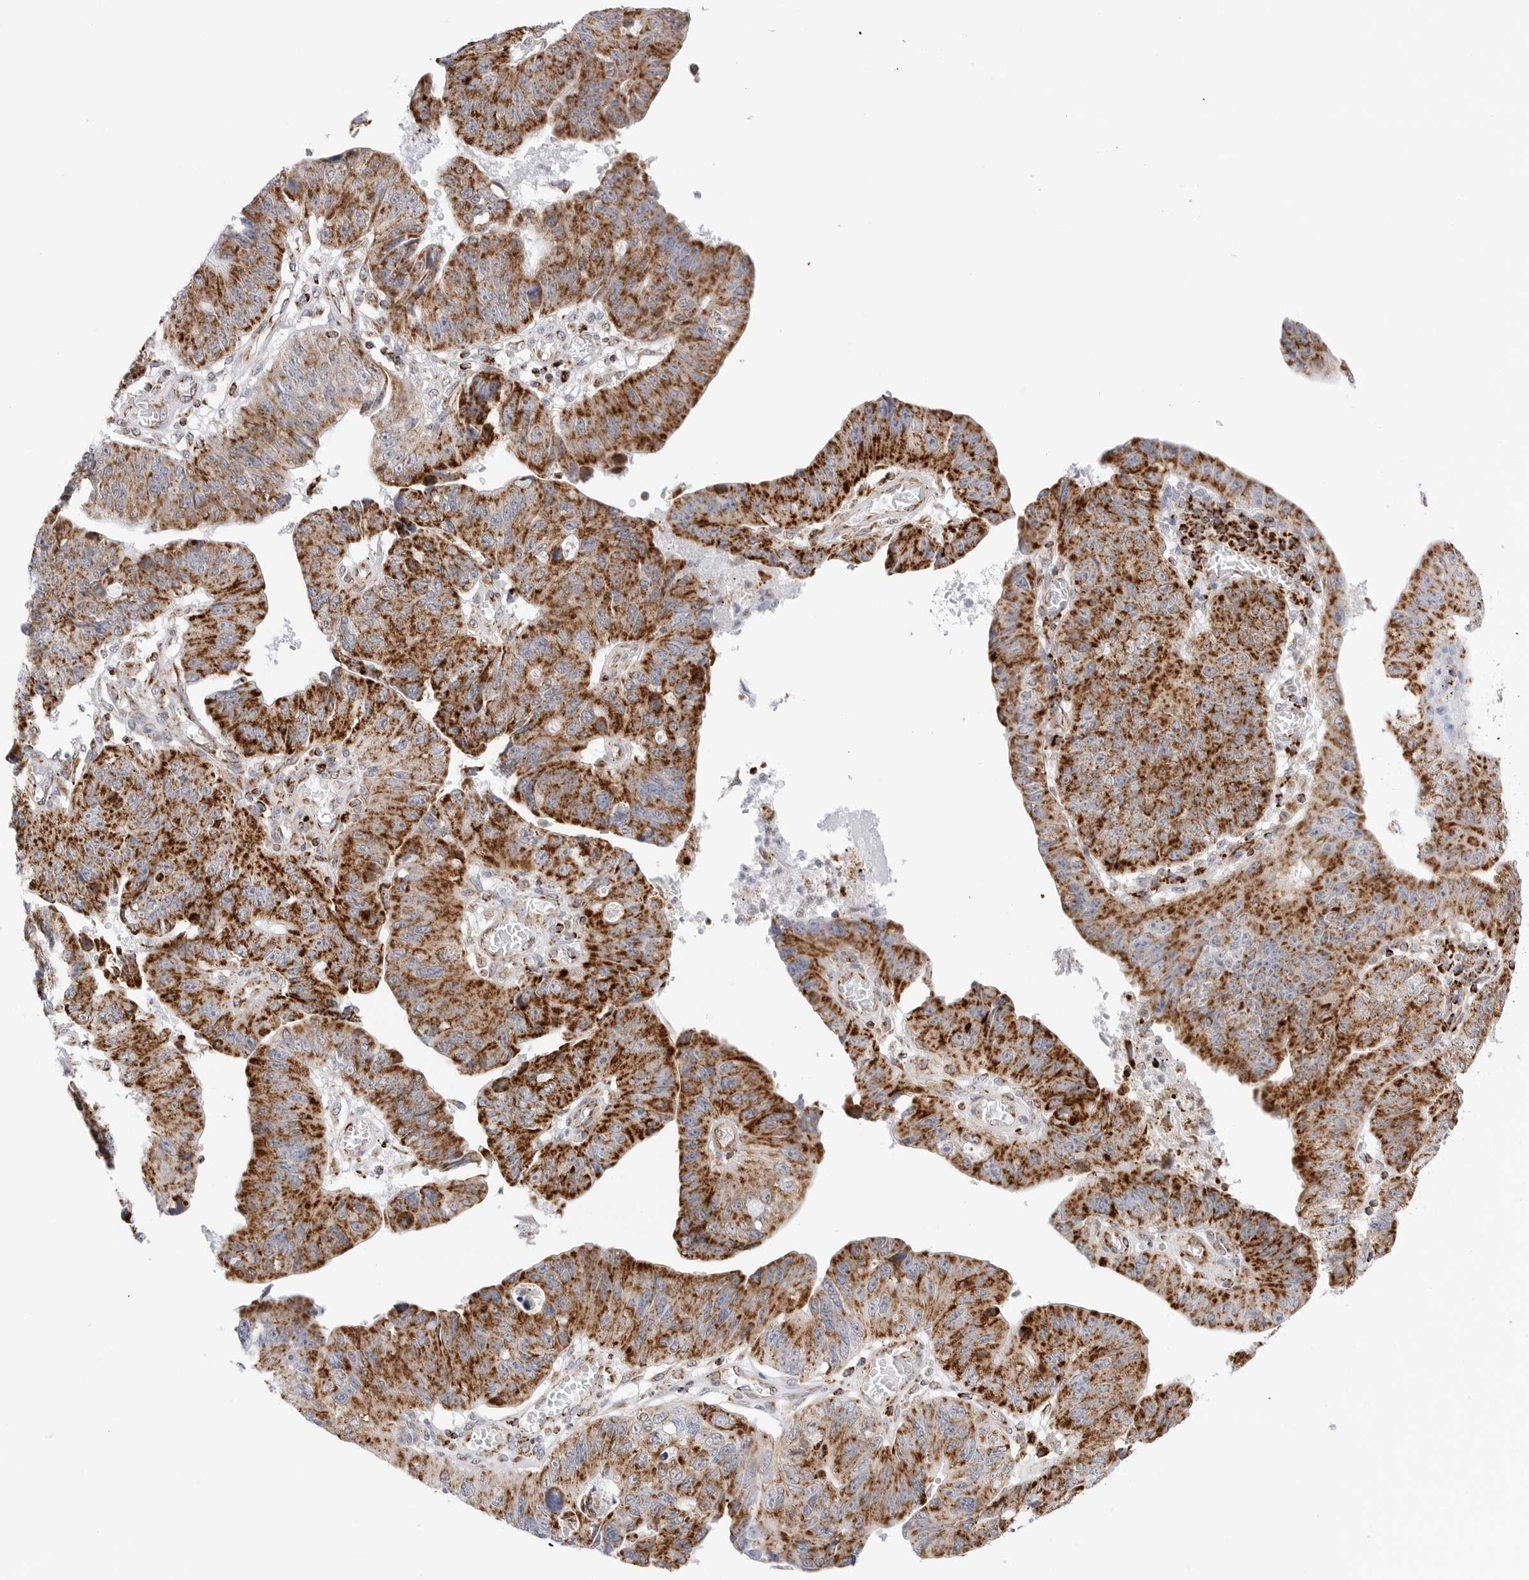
{"staining": {"intensity": "strong", "quantity": ">75%", "location": "cytoplasmic/membranous"}, "tissue": "stomach cancer", "cell_type": "Tumor cells", "image_type": "cancer", "snomed": [{"axis": "morphology", "description": "Adenocarcinoma, NOS"}, {"axis": "topography", "description": "Stomach"}], "caption": "The image reveals staining of adenocarcinoma (stomach), revealing strong cytoplasmic/membranous protein staining (brown color) within tumor cells. The staining is performed using DAB brown chromogen to label protein expression. The nuclei are counter-stained blue using hematoxylin.", "gene": "ATP5IF1", "patient": {"sex": "male", "age": 59}}